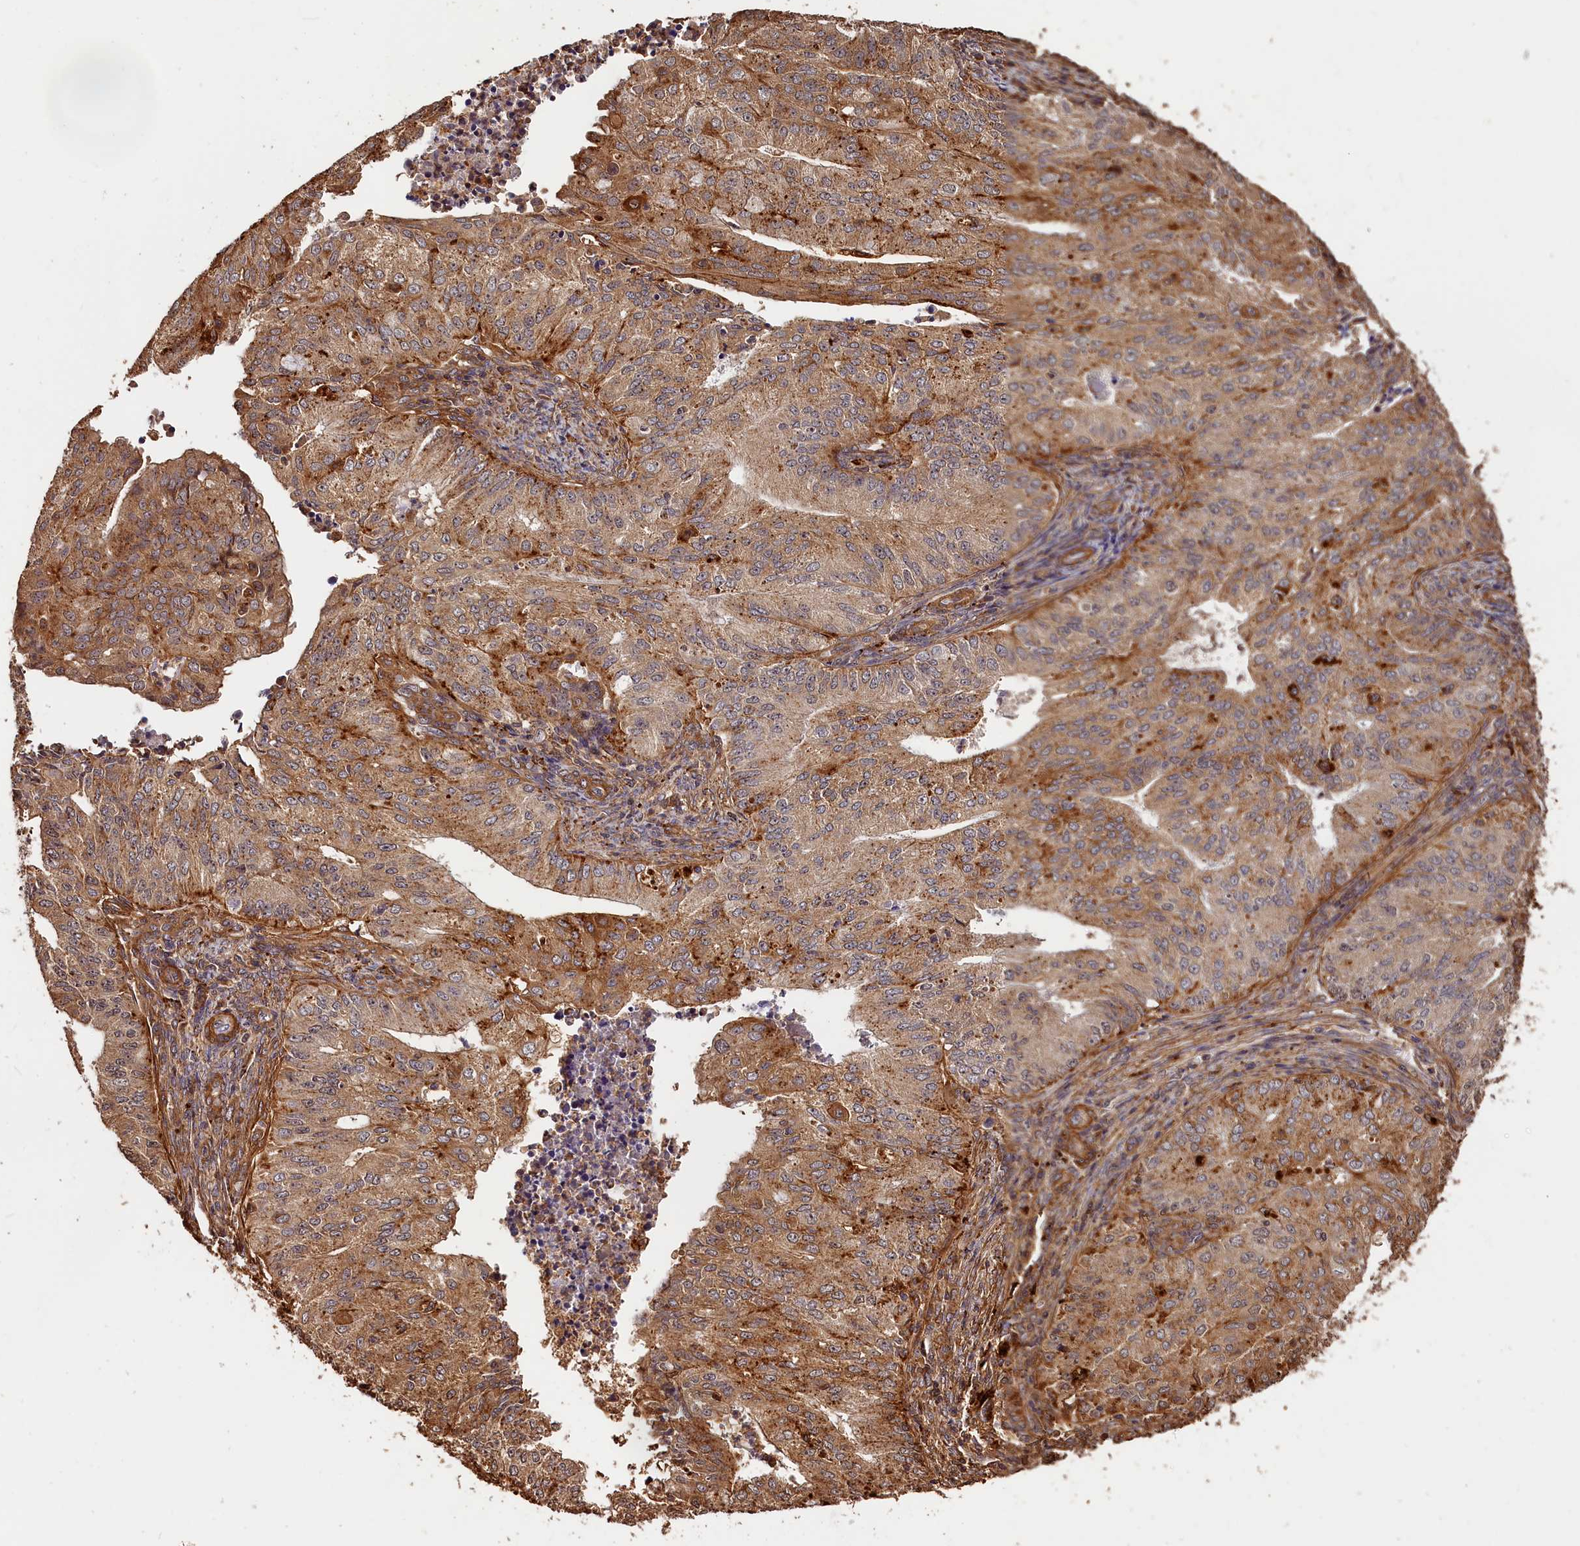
{"staining": {"intensity": "moderate", "quantity": ">75%", "location": "cytoplasmic/membranous"}, "tissue": "endometrial cancer", "cell_type": "Tumor cells", "image_type": "cancer", "snomed": [{"axis": "morphology", "description": "Adenocarcinoma, NOS"}, {"axis": "topography", "description": "Endometrium"}], "caption": "Protein expression by immunohistochemistry reveals moderate cytoplasmic/membranous expression in approximately >75% of tumor cells in adenocarcinoma (endometrial).", "gene": "MMP15", "patient": {"sex": "female", "age": 50}}